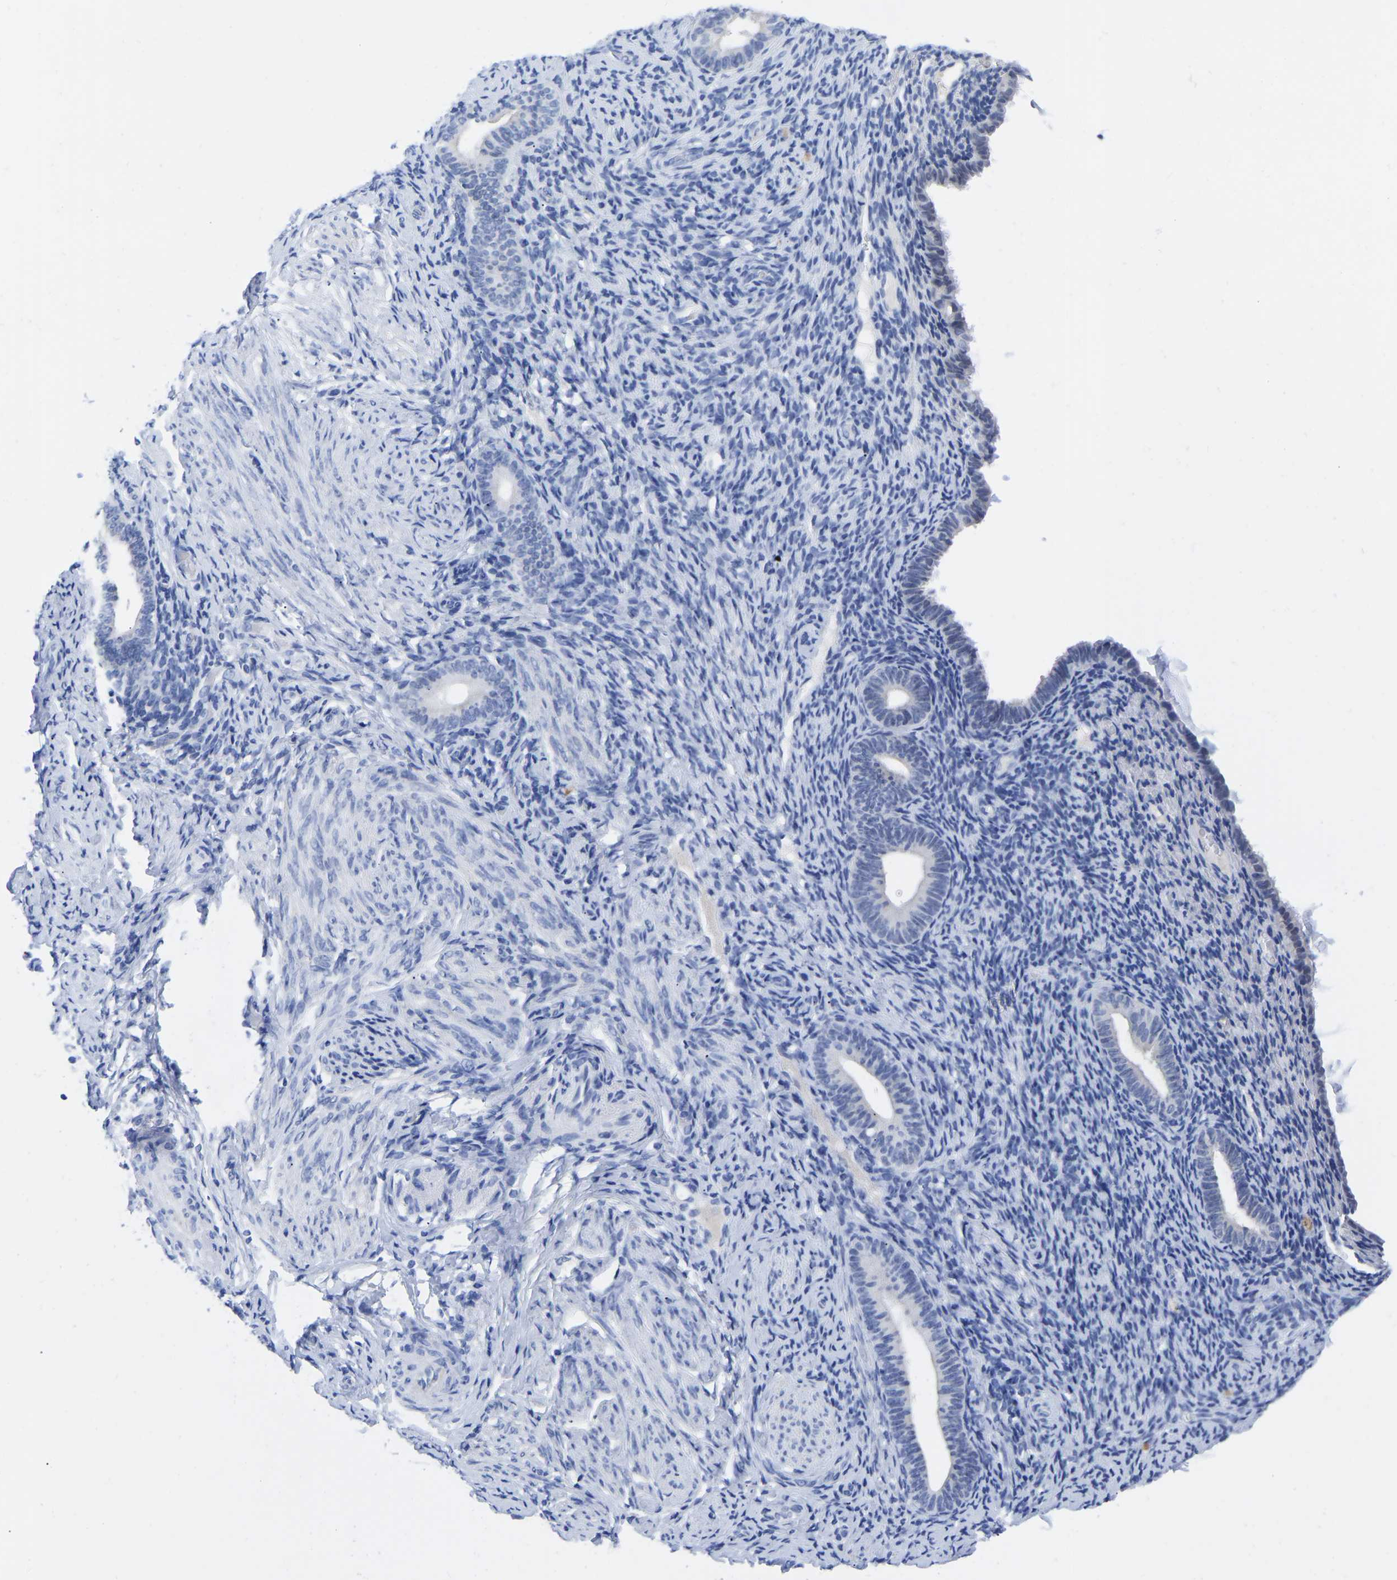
{"staining": {"intensity": "negative", "quantity": "none", "location": "none"}, "tissue": "endometrium", "cell_type": "Cells in endometrial stroma", "image_type": "normal", "snomed": [{"axis": "morphology", "description": "Normal tissue, NOS"}, {"axis": "topography", "description": "Endometrium"}], "caption": "An image of endometrium stained for a protein demonstrates no brown staining in cells in endometrial stroma. (DAB immunohistochemistry (IHC) with hematoxylin counter stain).", "gene": "GPA33", "patient": {"sex": "female", "age": 51}}